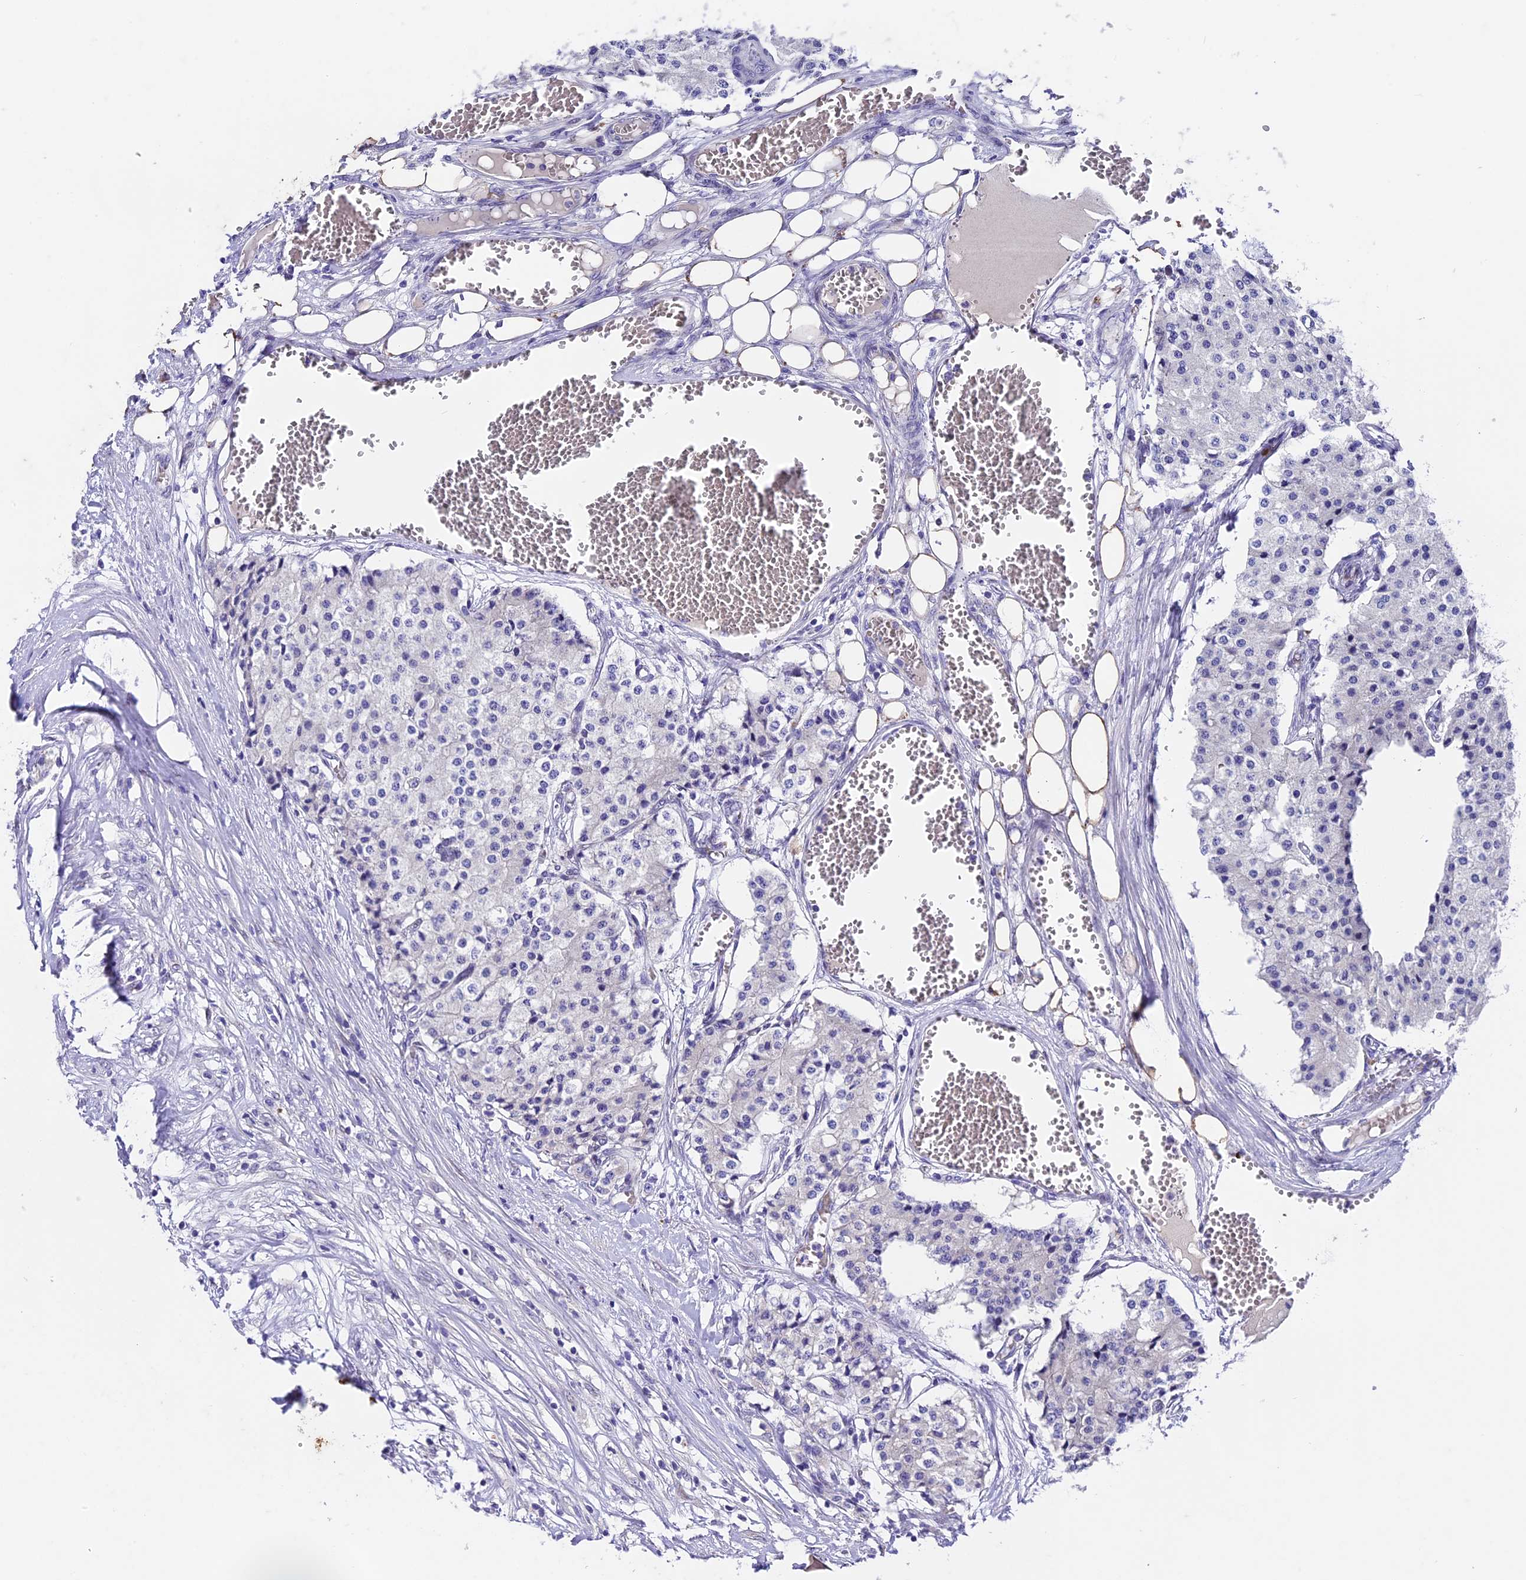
{"staining": {"intensity": "negative", "quantity": "none", "location": "none"}, "tissue": "carcinoid", "cell_type": "Tumor cells", "image_type": "cancer", "snomed": [{"axis": "morphology", "description": "Carcinoid, malignant, NOS"}, {"axis": "topography", "description": "Colon"}], "caption": "Immunohistochemistry (IHC) of human malignant carcinoid shows no expression in tumor cells. (Stains: DAB IHC with hematoxylin counter stain, Microscopy: brightfield microscopy at high magnification).", "gene": "IFT140", "patient": {"sex": "female", "age": 52}}